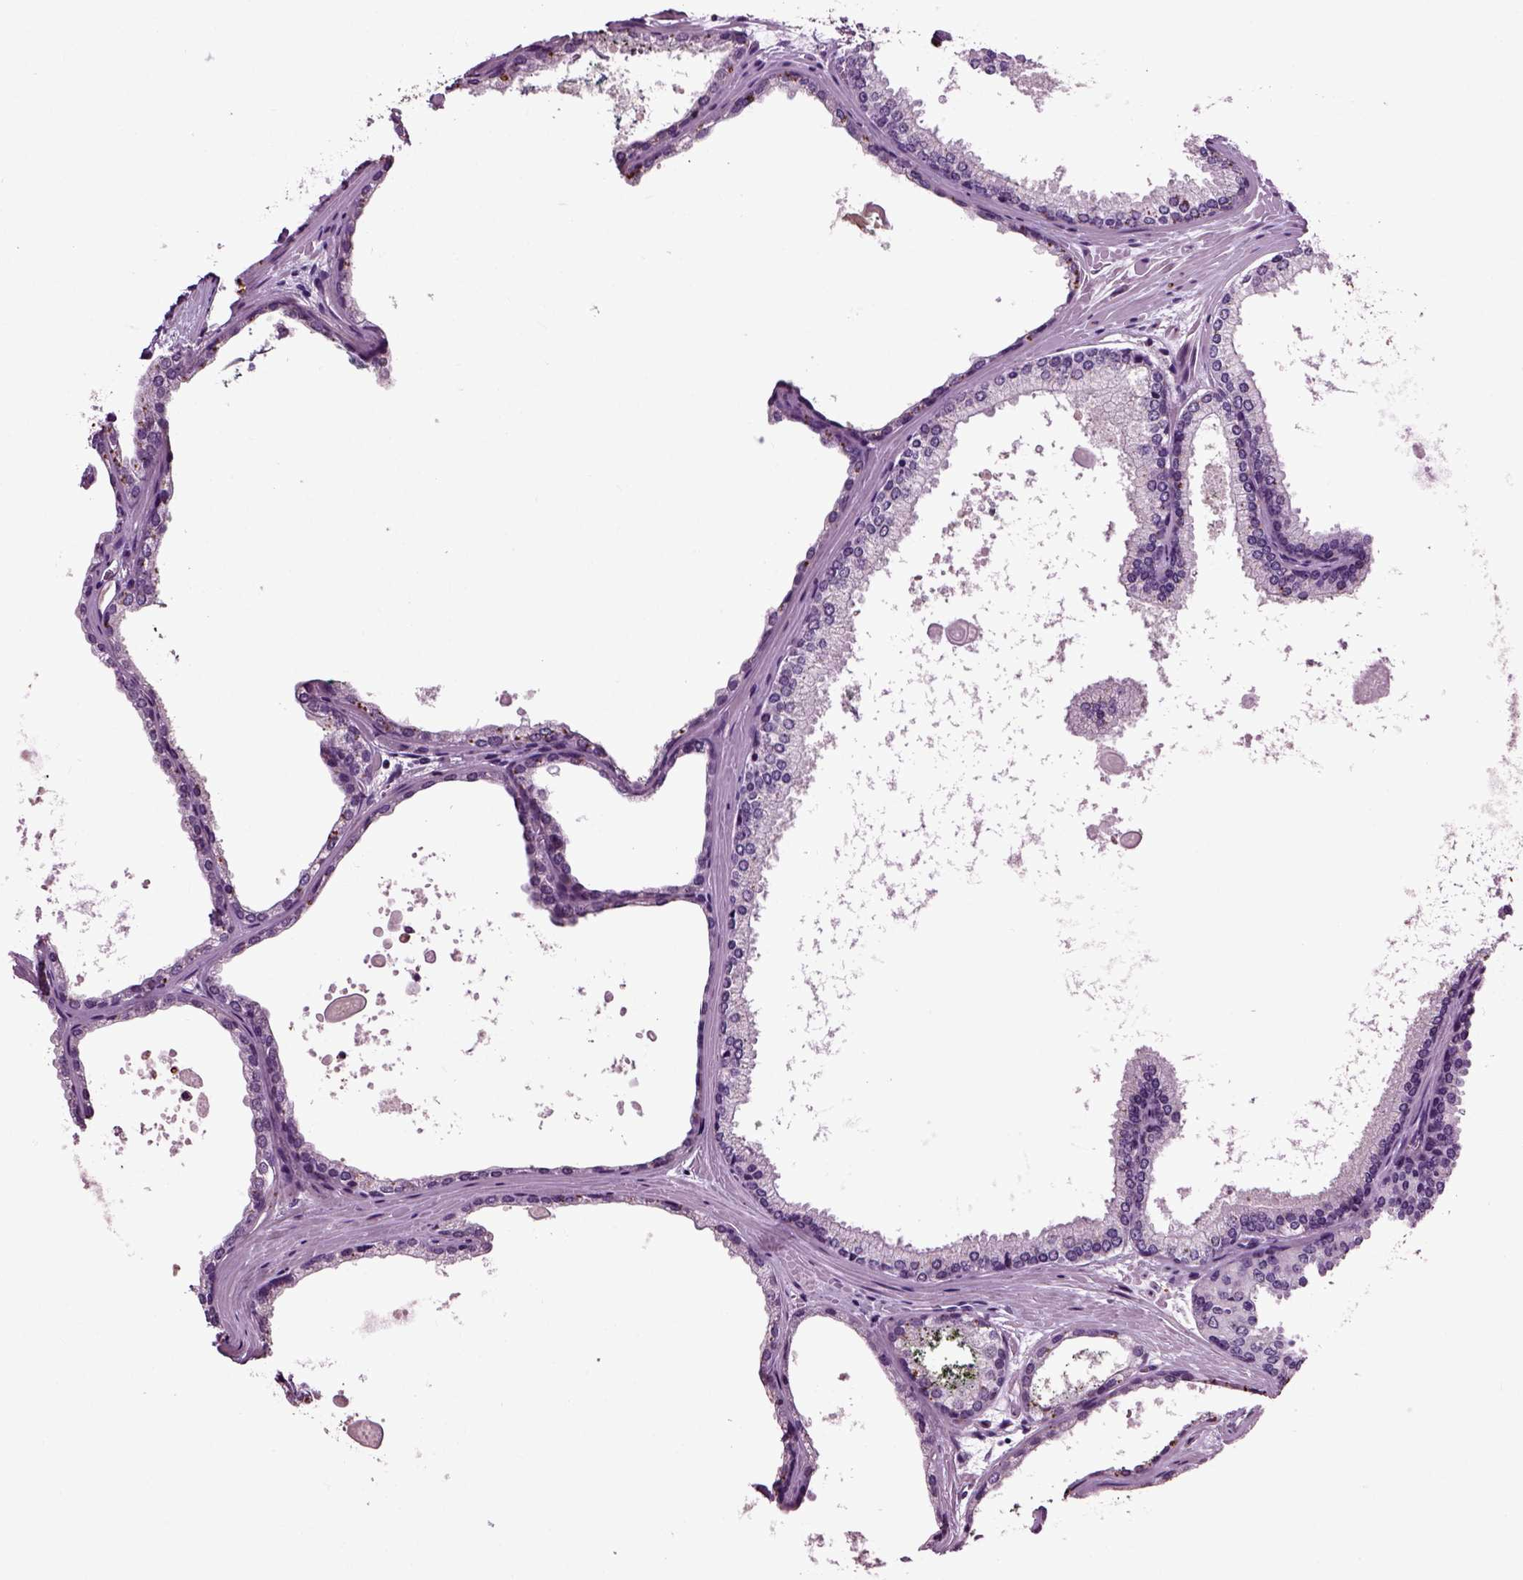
{"staining": {"intensity": "negative", "quantity": "none", "location": "none"}, "tissue": "prostate cancer", "cell_type": "Tumor cells", "image_type": "cancer", "snomed": [{"axis": "morphology", "description": "Adenocarcinoma, Low grade"}, {"axis": "topography", "description": "Prostate"}], "caption": "High magnification brightfield microscopy of low-grade adenocarcinoma (prostate) stained with DAB (brown) and counterstained with hematoxylin (blue): tumor cells show no significant staining. (DAB (3,3'-diaminobenzidine) immunohistochemistry, high magnification).", "gene": "CRHR1", "patient": {"sex": "male", "age": 56}}